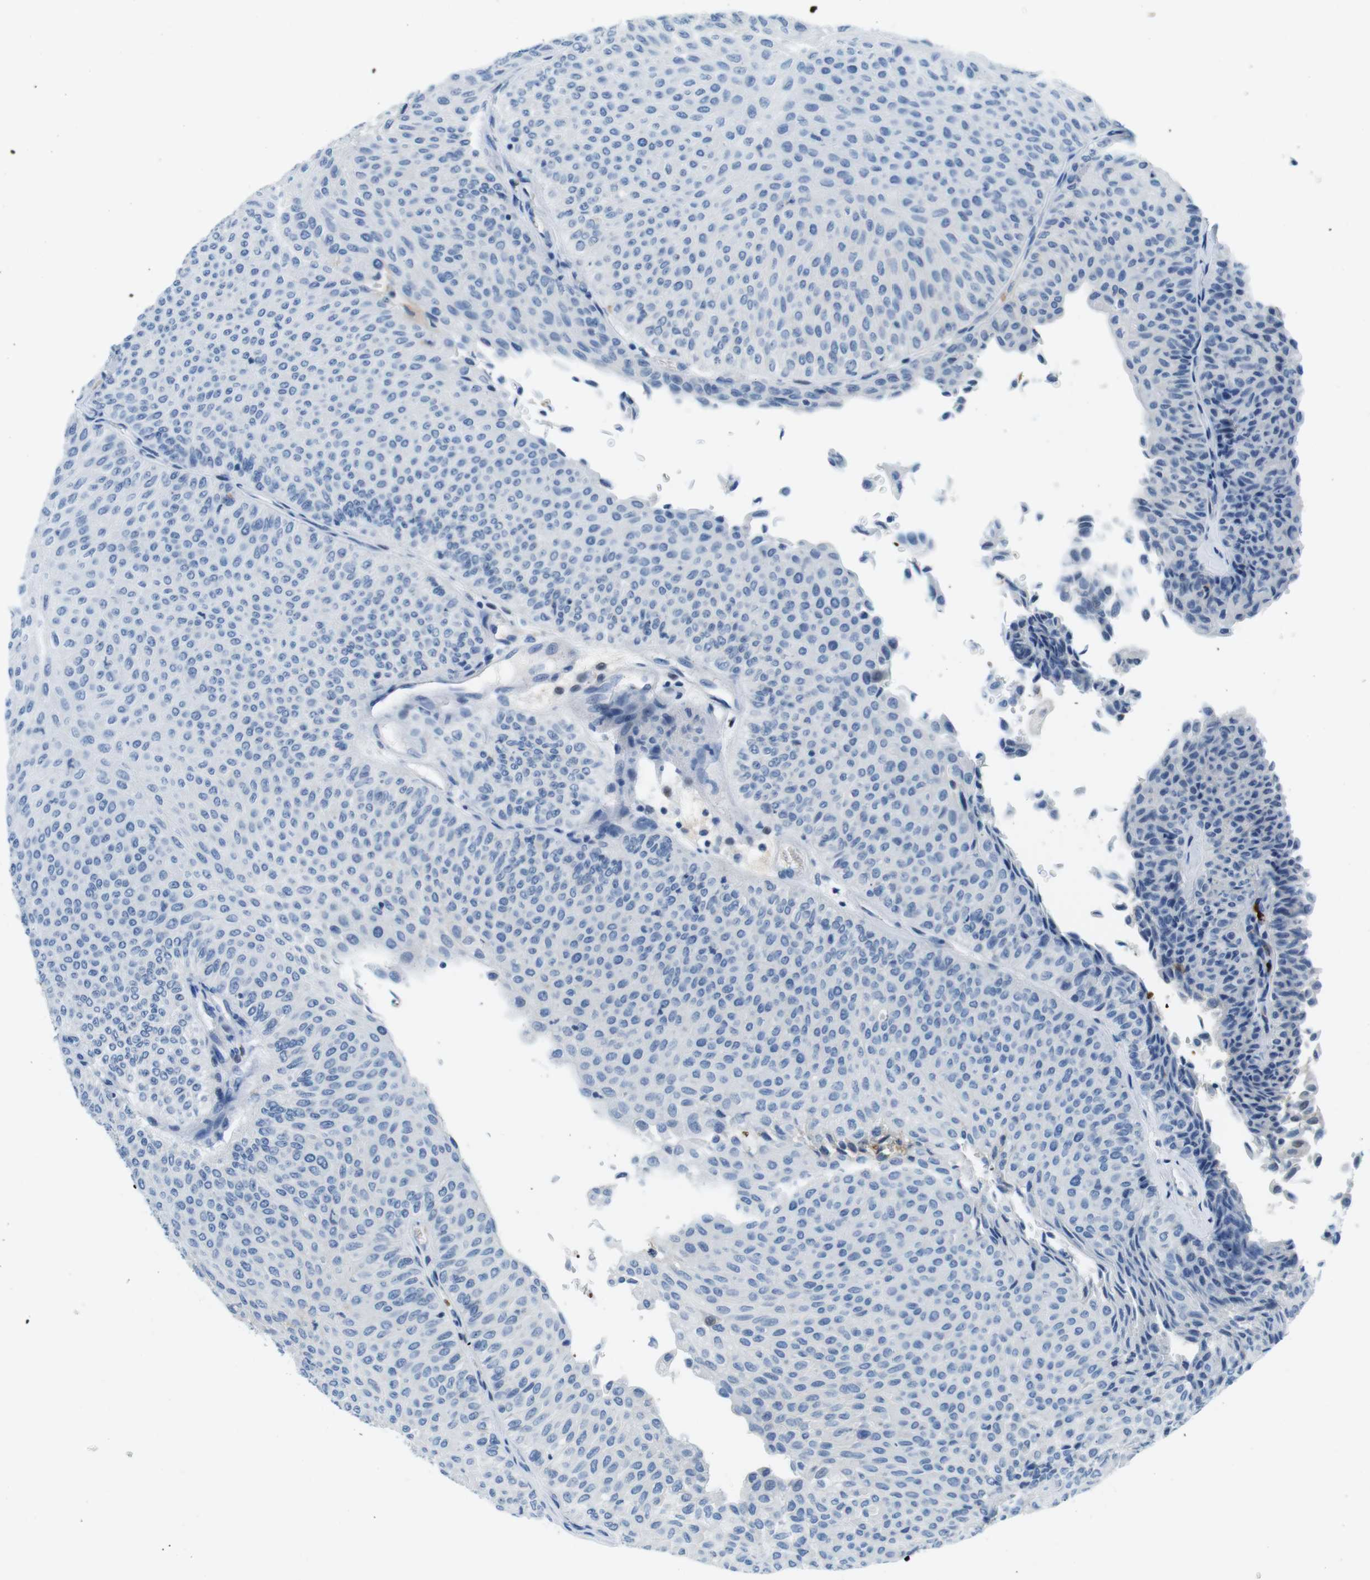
{"staining": {"intensity": "negative", "quantity": "none", "location": "none"}, "tissue": "urothelial cancer", "cell_type": "Tumor cells", "image_type": "cancer", "snomed": [{"axis": "morphology", "description": "Urothelial carcinoma, Low grade"}, {"axis": "topography", "description": "Urinary bladder"}], "caption": "Tumor cells show no significant protein staining in urothelial carcinoma (low-grade).", "gene": "TFAP2C", "patient": {"sex": "male", "age": 78}}